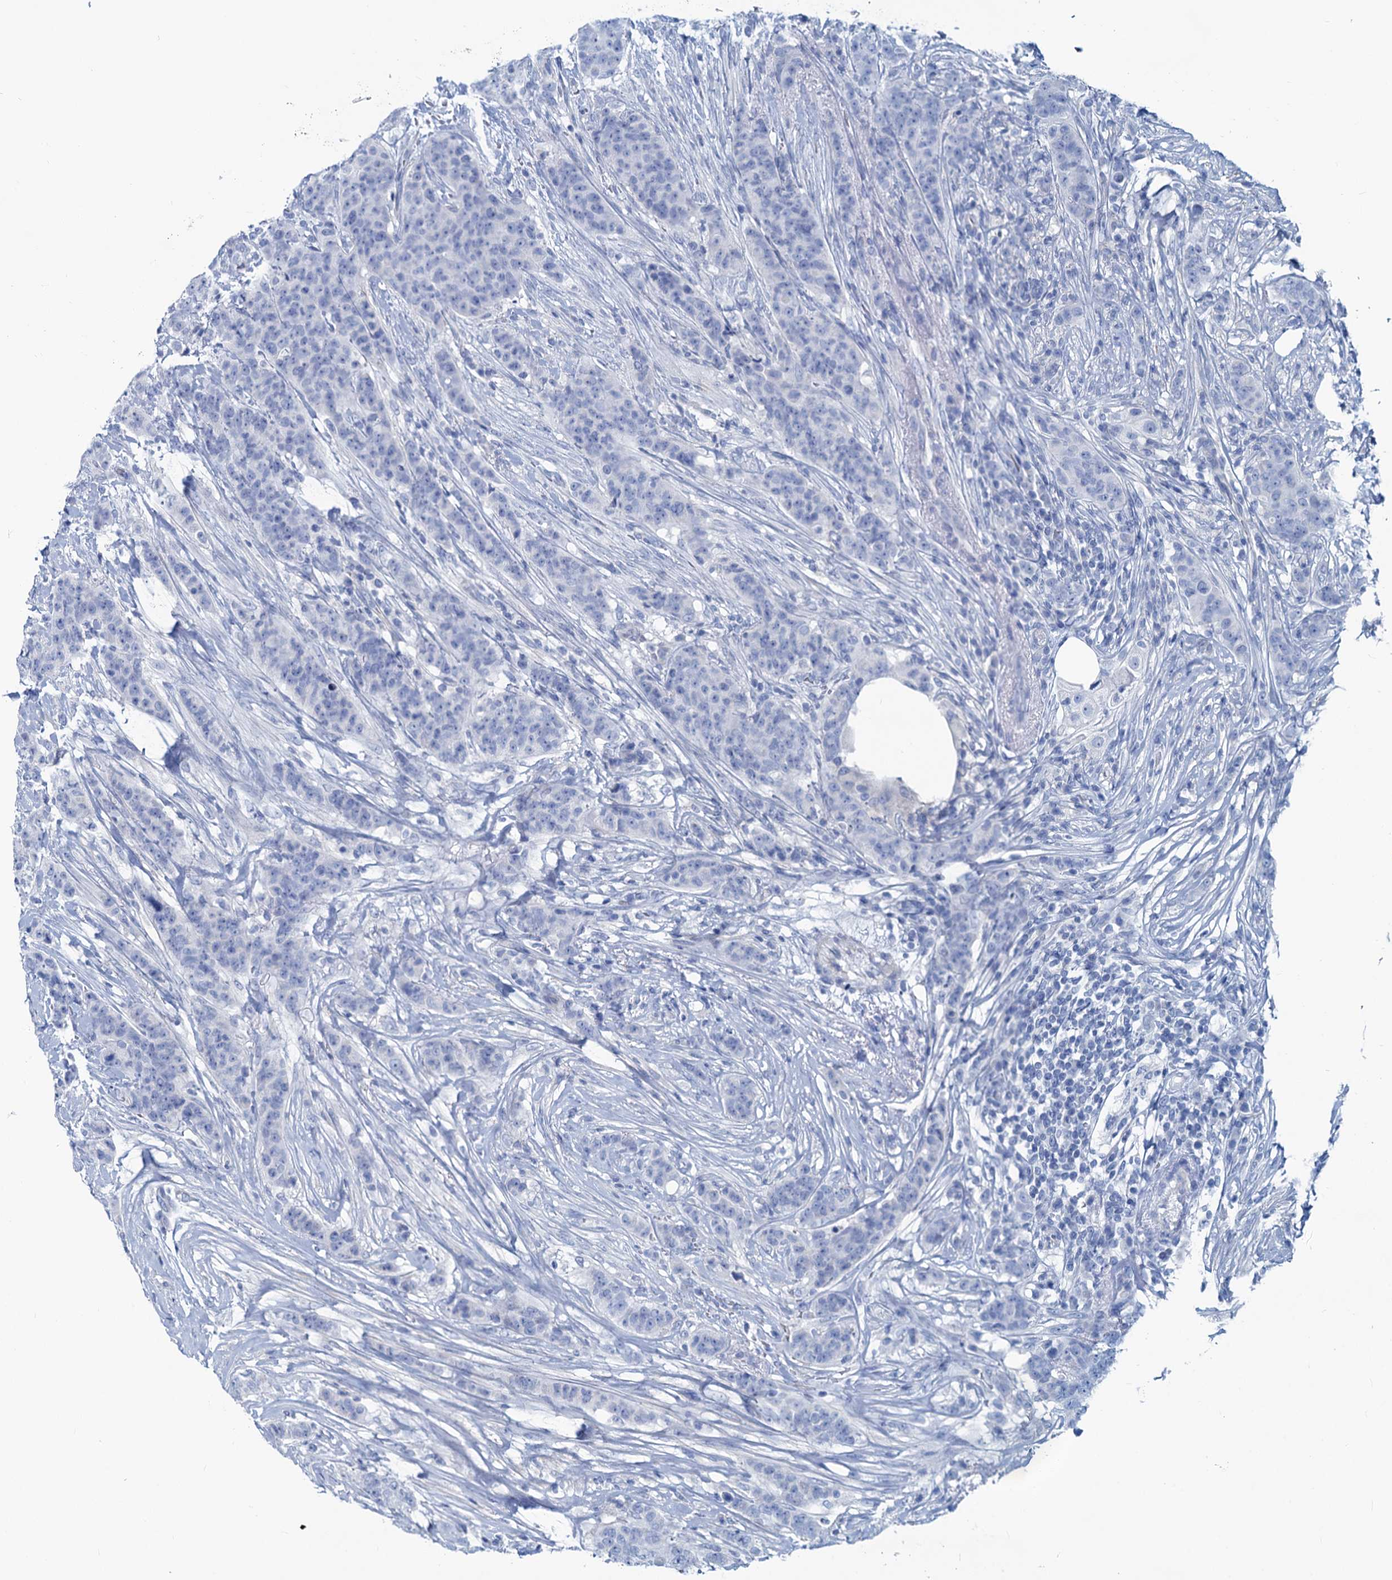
{"staining": {"intensity": "negative", "quantity": "none", "location": "none"}, "tissue": "breast cancer", "cell_type": "Tumor cells", "image_type": "cancer", "snomed": [{"axis": "morphology", "description": "Duct carcinoma"}, {"axis": "topography", "description": "Breast"}], "caption": "Human breast infiltrating ductal carcinoma stained for a protein using immunohistochemistry (IHC) displays no positivity in tumor cells.", "gene": "SLC1A3", "patient": {"sex": "female", "age": 40}}